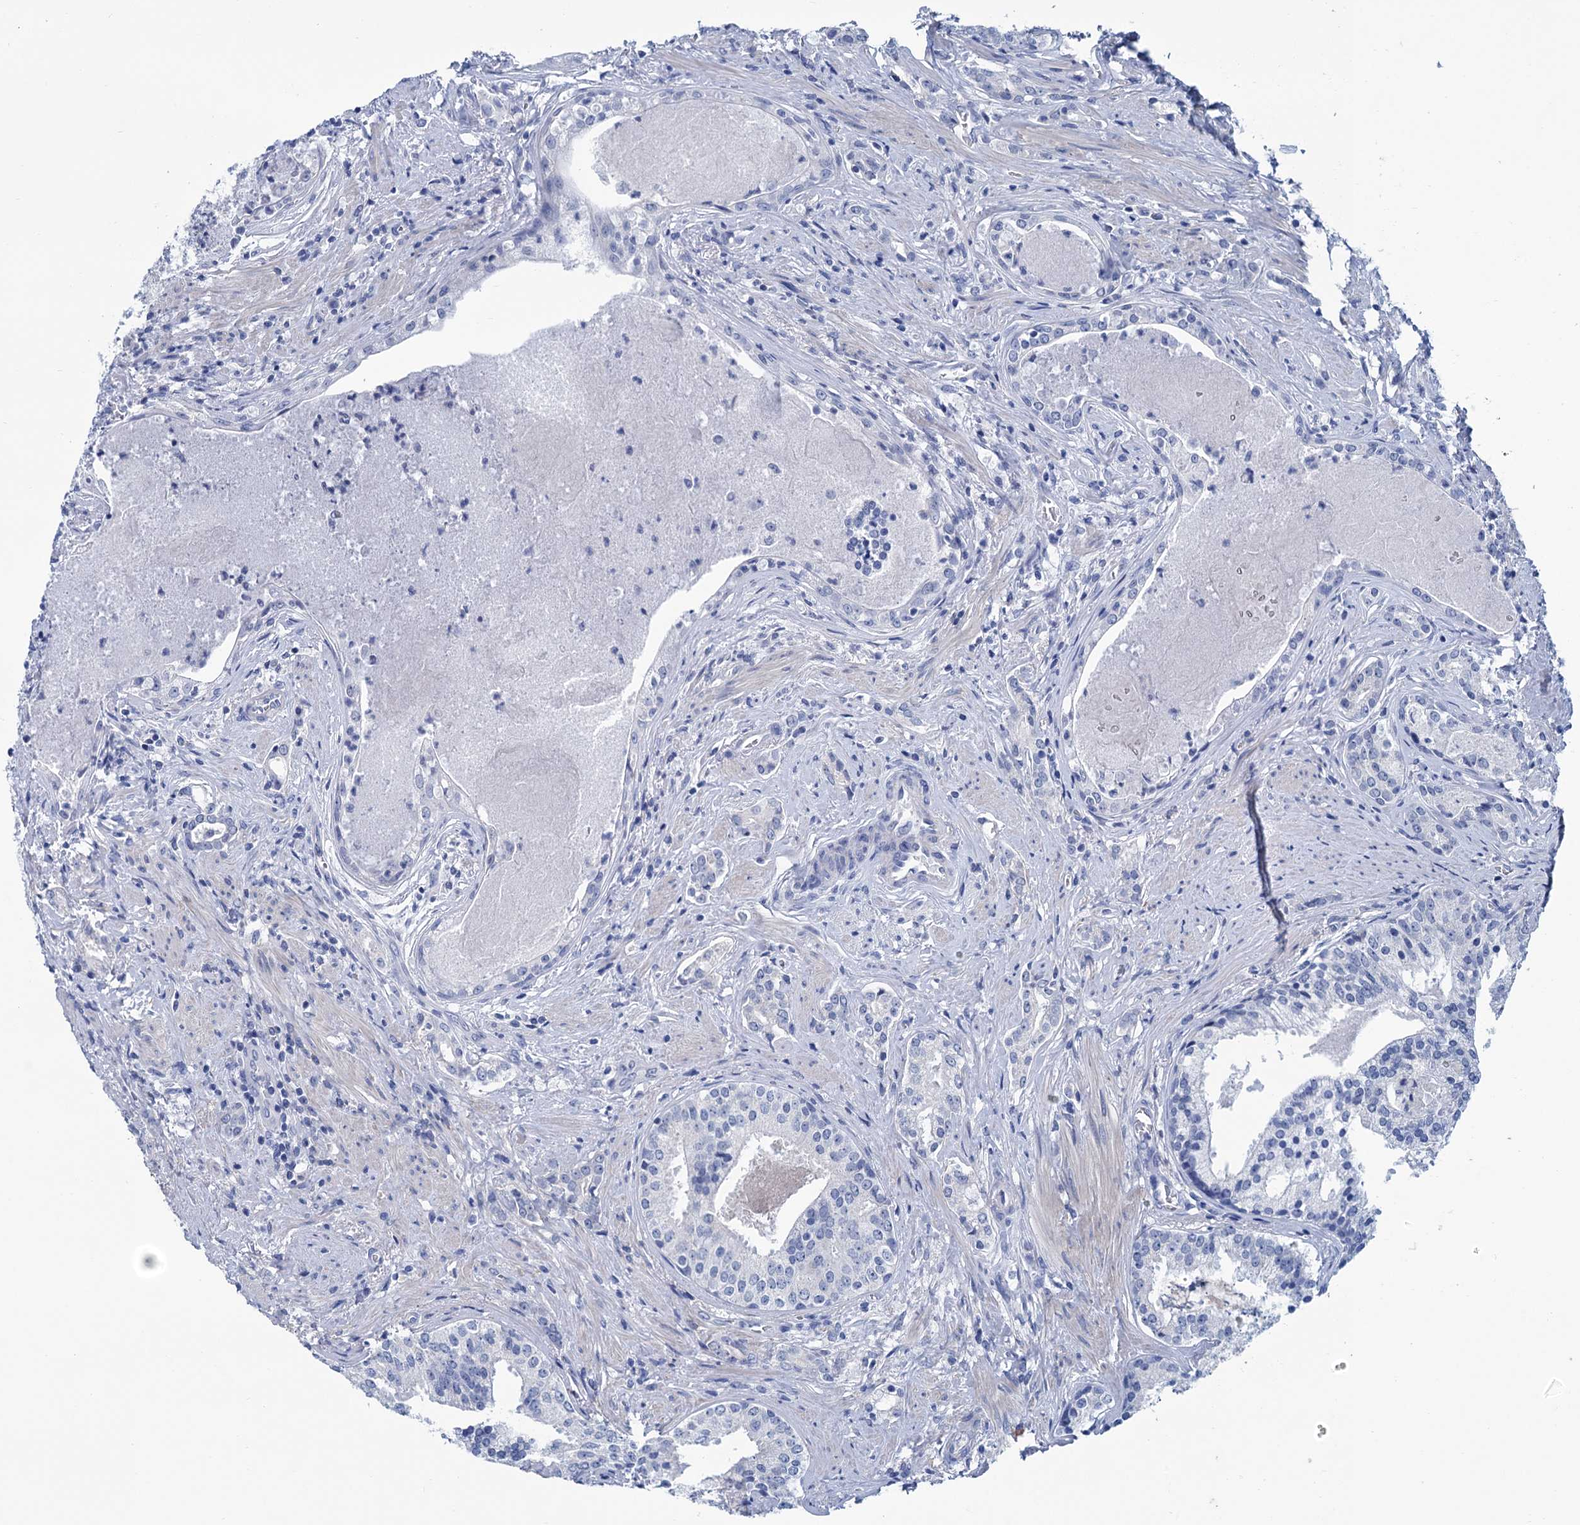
{"staining": {"intensity": "negative", "quantity": "none", "location": "none"}, "tissue": "prostate cancer", "cell_type": "Tumor cells", "image_type": "cancer", "snomed": [{"axis": "morphology", "description": "Adenocarcinoma, High grade"}, {"axis": "topography", "description": "Prostate"}], "caption": "Tumor cells show no significant staining in prostate adenocarcinoma (high-grade).", "gene": "MYOZ3", "patient": {"sex": "male", "age": 58}}